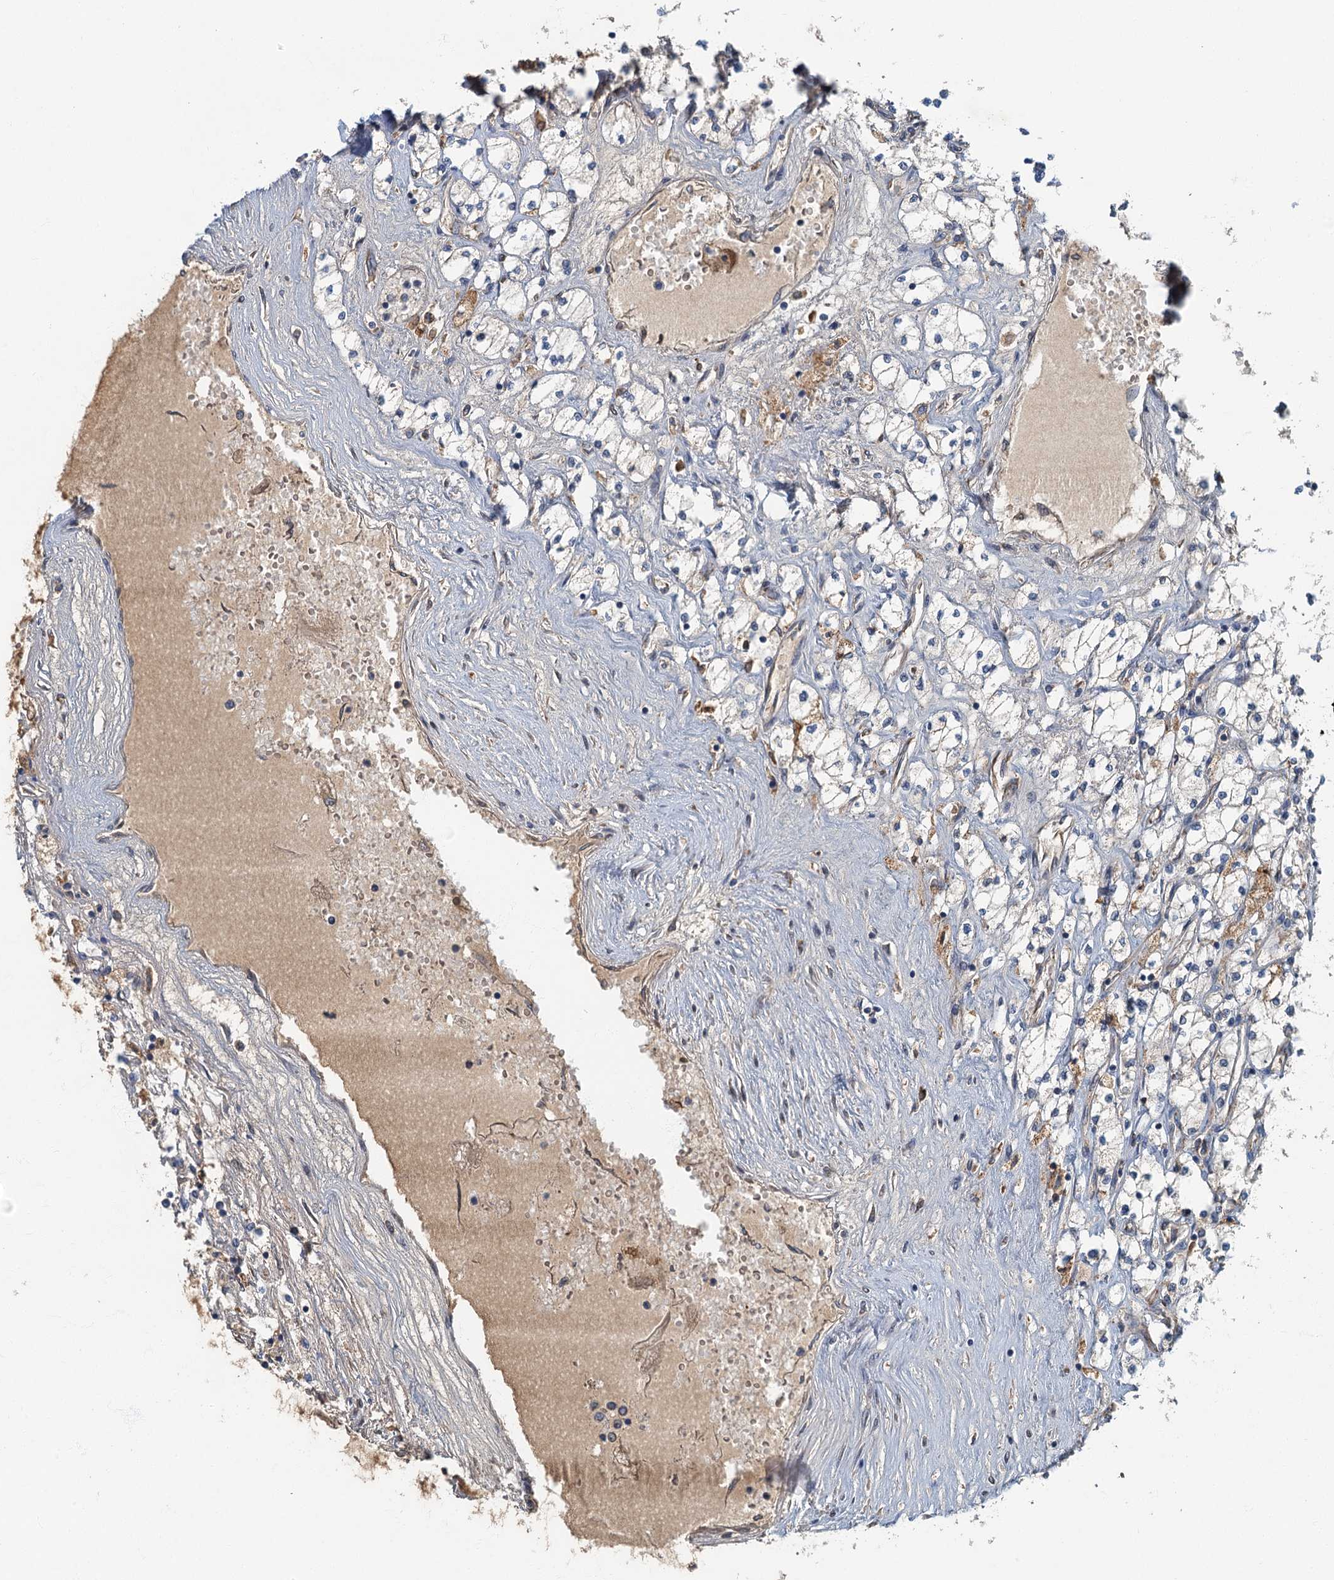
{"staining": {"intensity": "moderate", "quantity": "<25%", "location": "cytoplasmic/membranous"}, "tissue": "renal cancer", "cell_type": "Tumor cells", "image_type": "cancer", "snomed": [{"axis": "morphology", "description": "Adenocarcinoma, NOS"}, {"axis": "topography", "description": "Kidney"}], "caption": "Immunohistochemistry (IHC) (DAB (3,3'-diaminobenzidine)) staining of human adenocarcinoma (renal) displays moderate cytoplasmic/membranous protein expression in approximately <25% of tumor cells.", "gene": "SPDYC", "patient": {"sex": "male", "age": 80}}